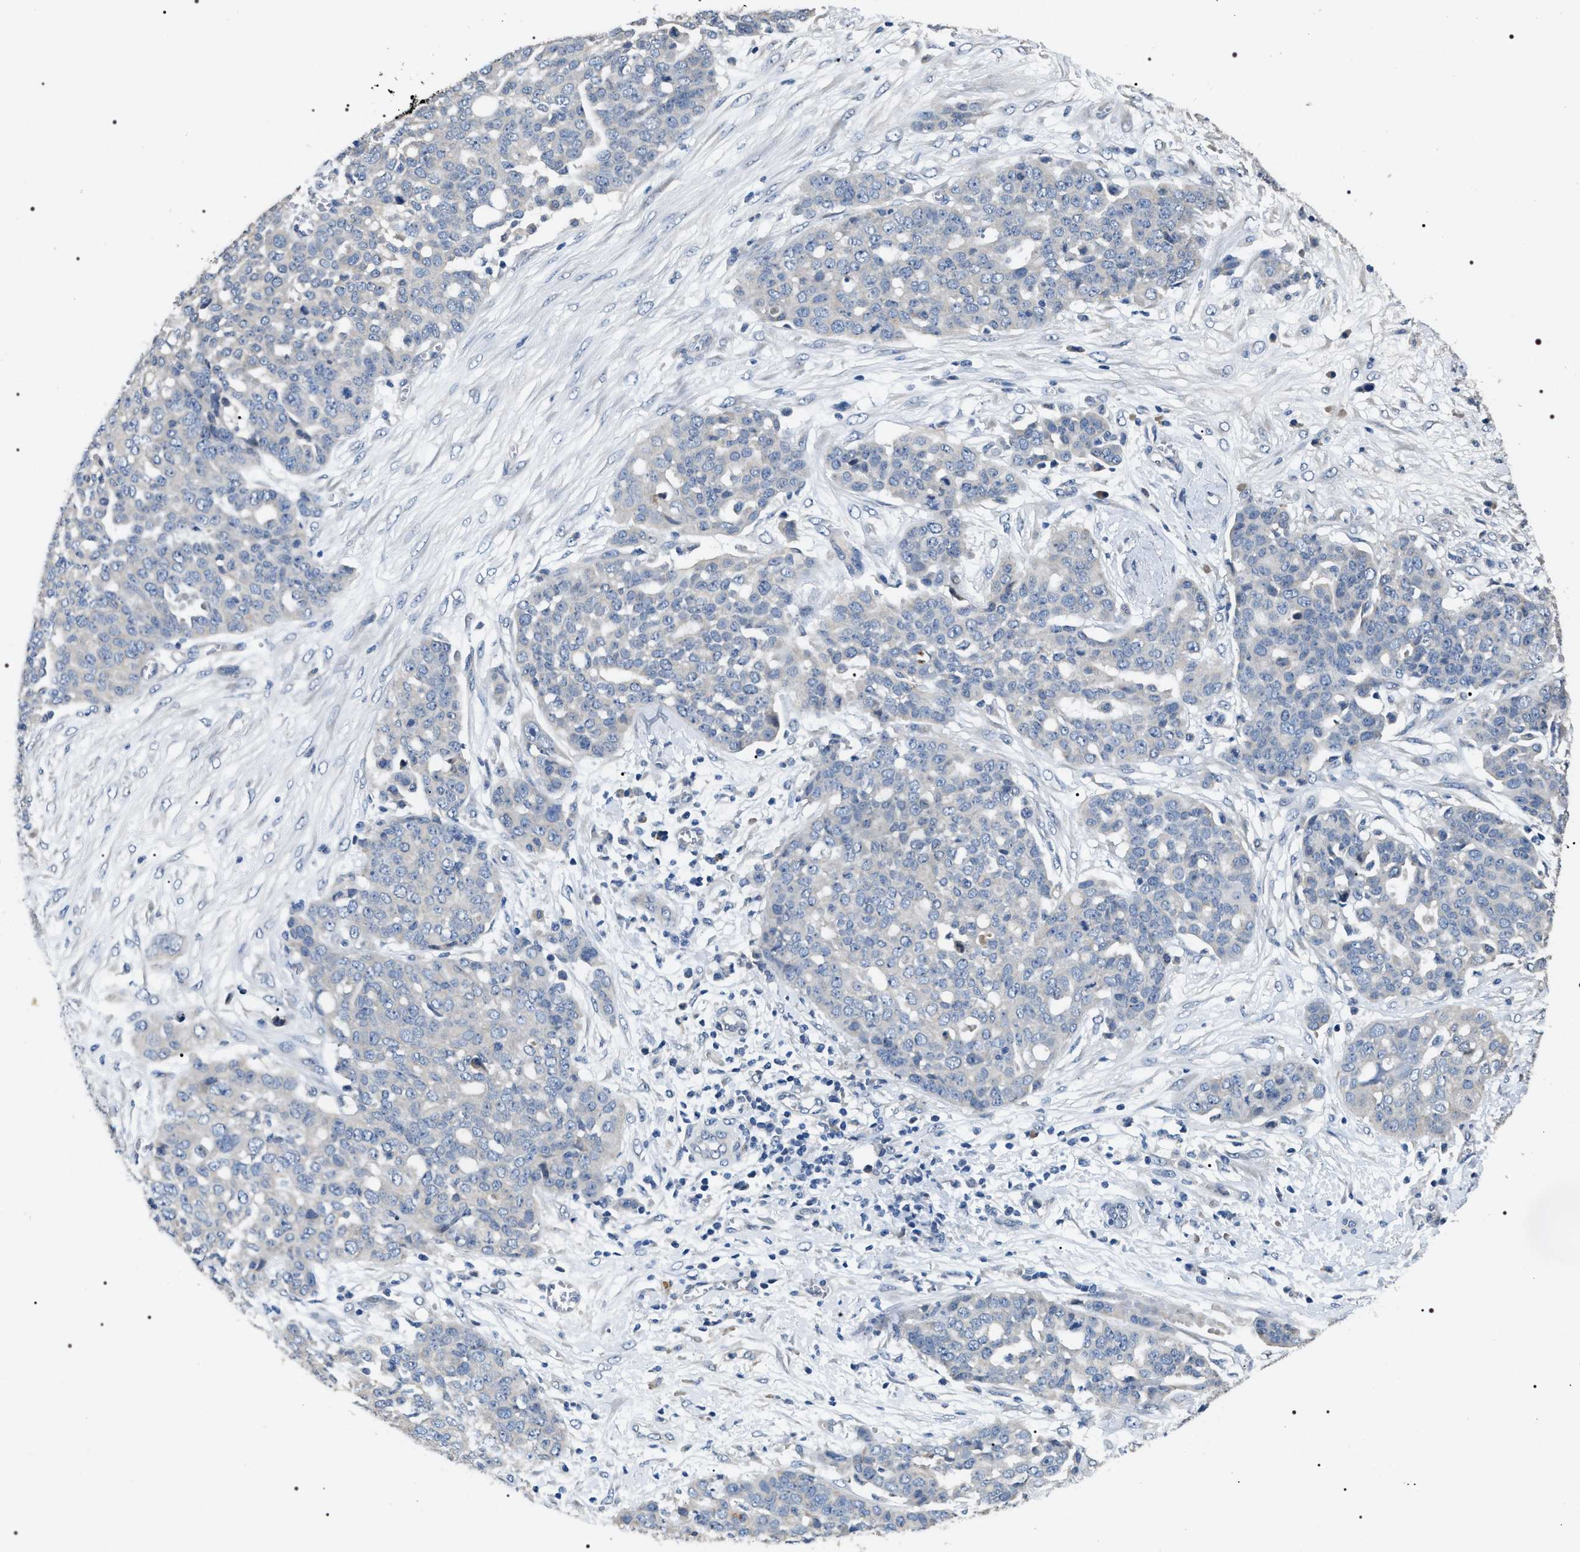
{"staining": {"intensity": "negative", "quantity": "none", "location": "none"}, "tissue": "ovarian cancer", "cell_type": "Tumor cells", "image_type": "cancer", "snomed": [{"axis": "morphology", "description": "Cystadenocarcinoma, serous, NOS"}, {"axis": "topography", "description": "Soft tissue"}, {"axis": "topography", "description": "Ovary"}], "caption": "An IHC photomicrograph of ovarian cancer is shown. There is no staining in tumor cells of ovarian cancer.", "gene": "IFT81", "patient": {"sex": "female", "age": 57}}